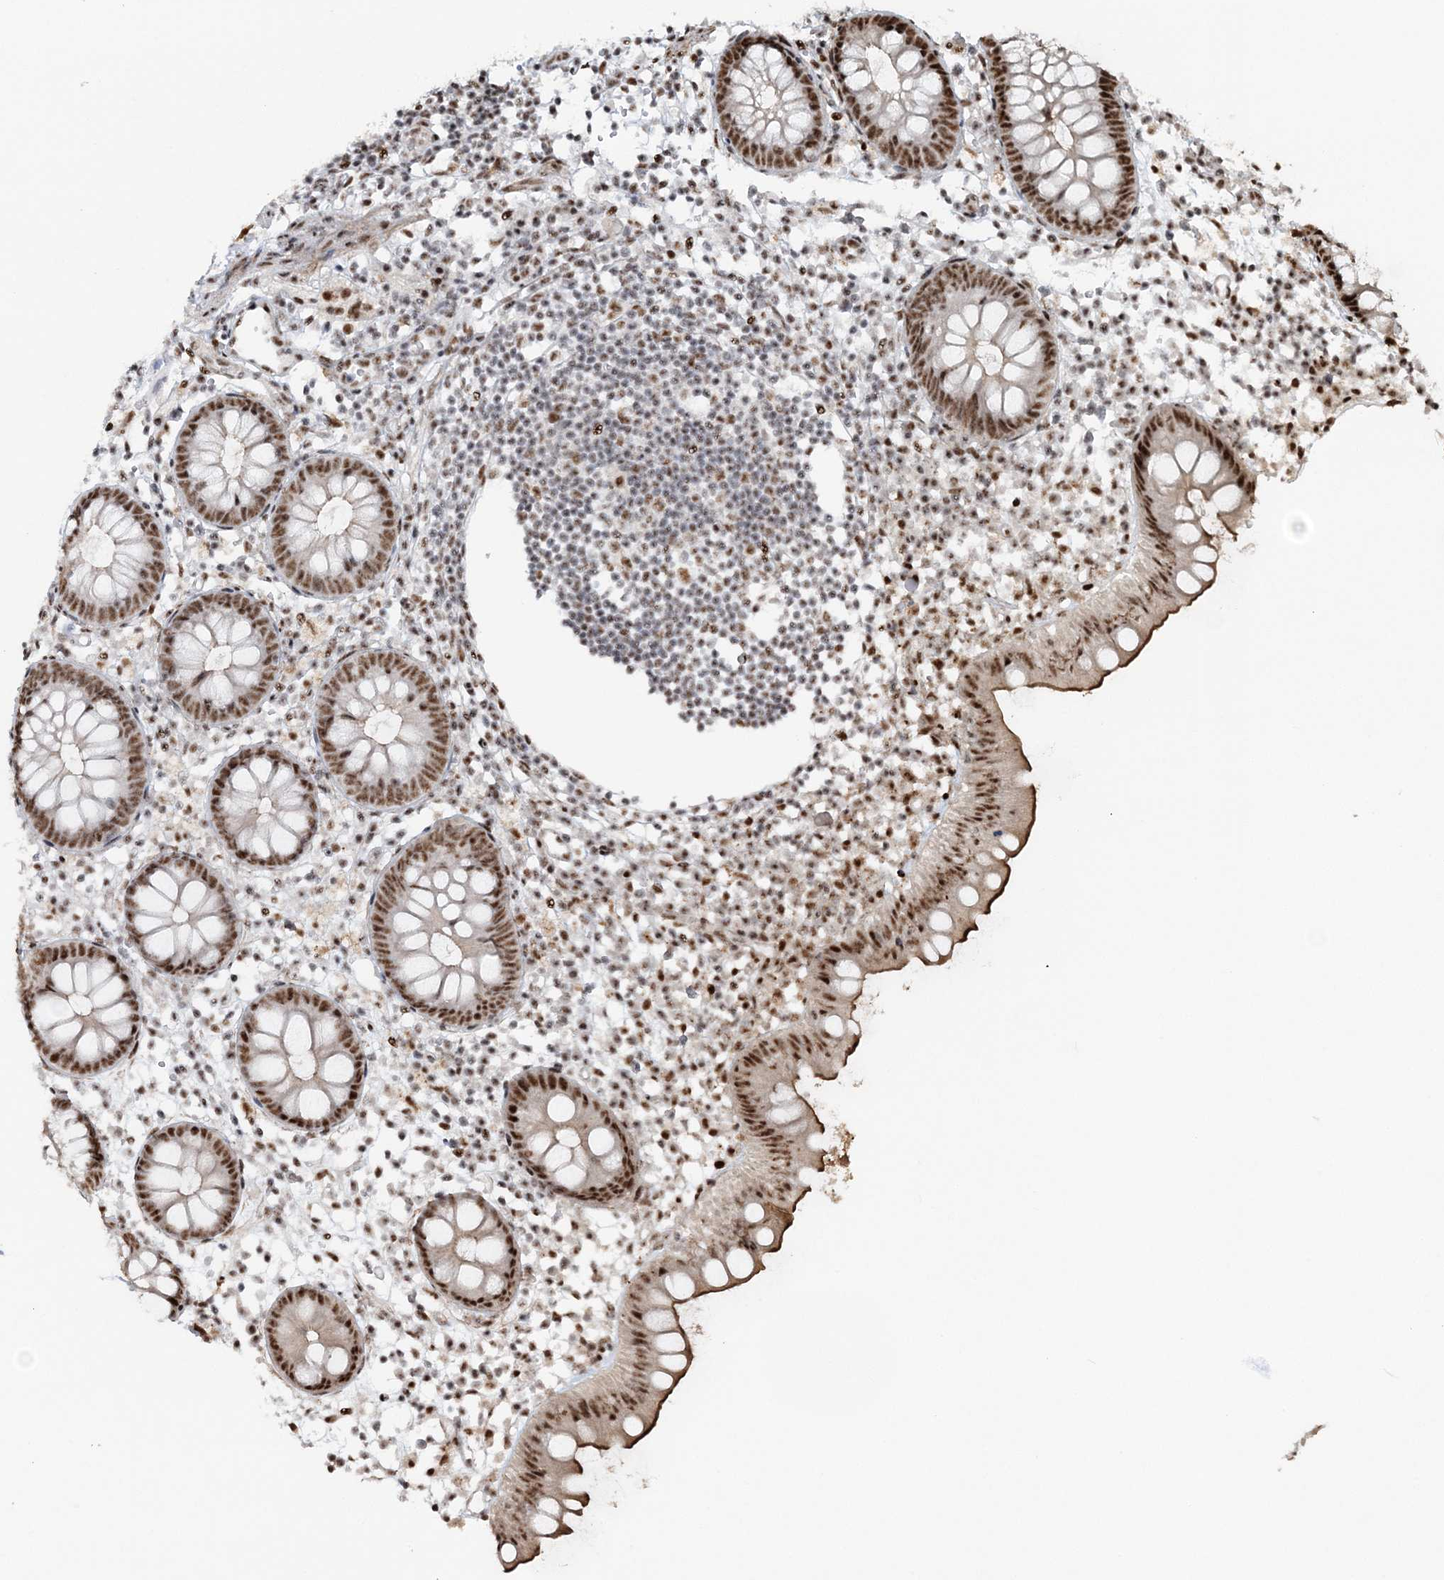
{"staining": {"intensity": "strong", "quantity": ">75%", "location": "nuclear"}, "tissue": "appendix", "cell_type": "Glandular cells", "image_type": "normal", "snomed": [{"axis": "morphology", "description": "Normal tissue, NOS"}, {"axis": "topography", "description": "Appendix"}], "caption": "Immunohistochemistry (IHC) image of unremarkable appendix stained for a protein (brown), which reveals high levels of strong nuclear expression in approximately >75% of glandular cells.", "gene": "EXOSC8", "patient": {"sex": "female", "age": 20}}